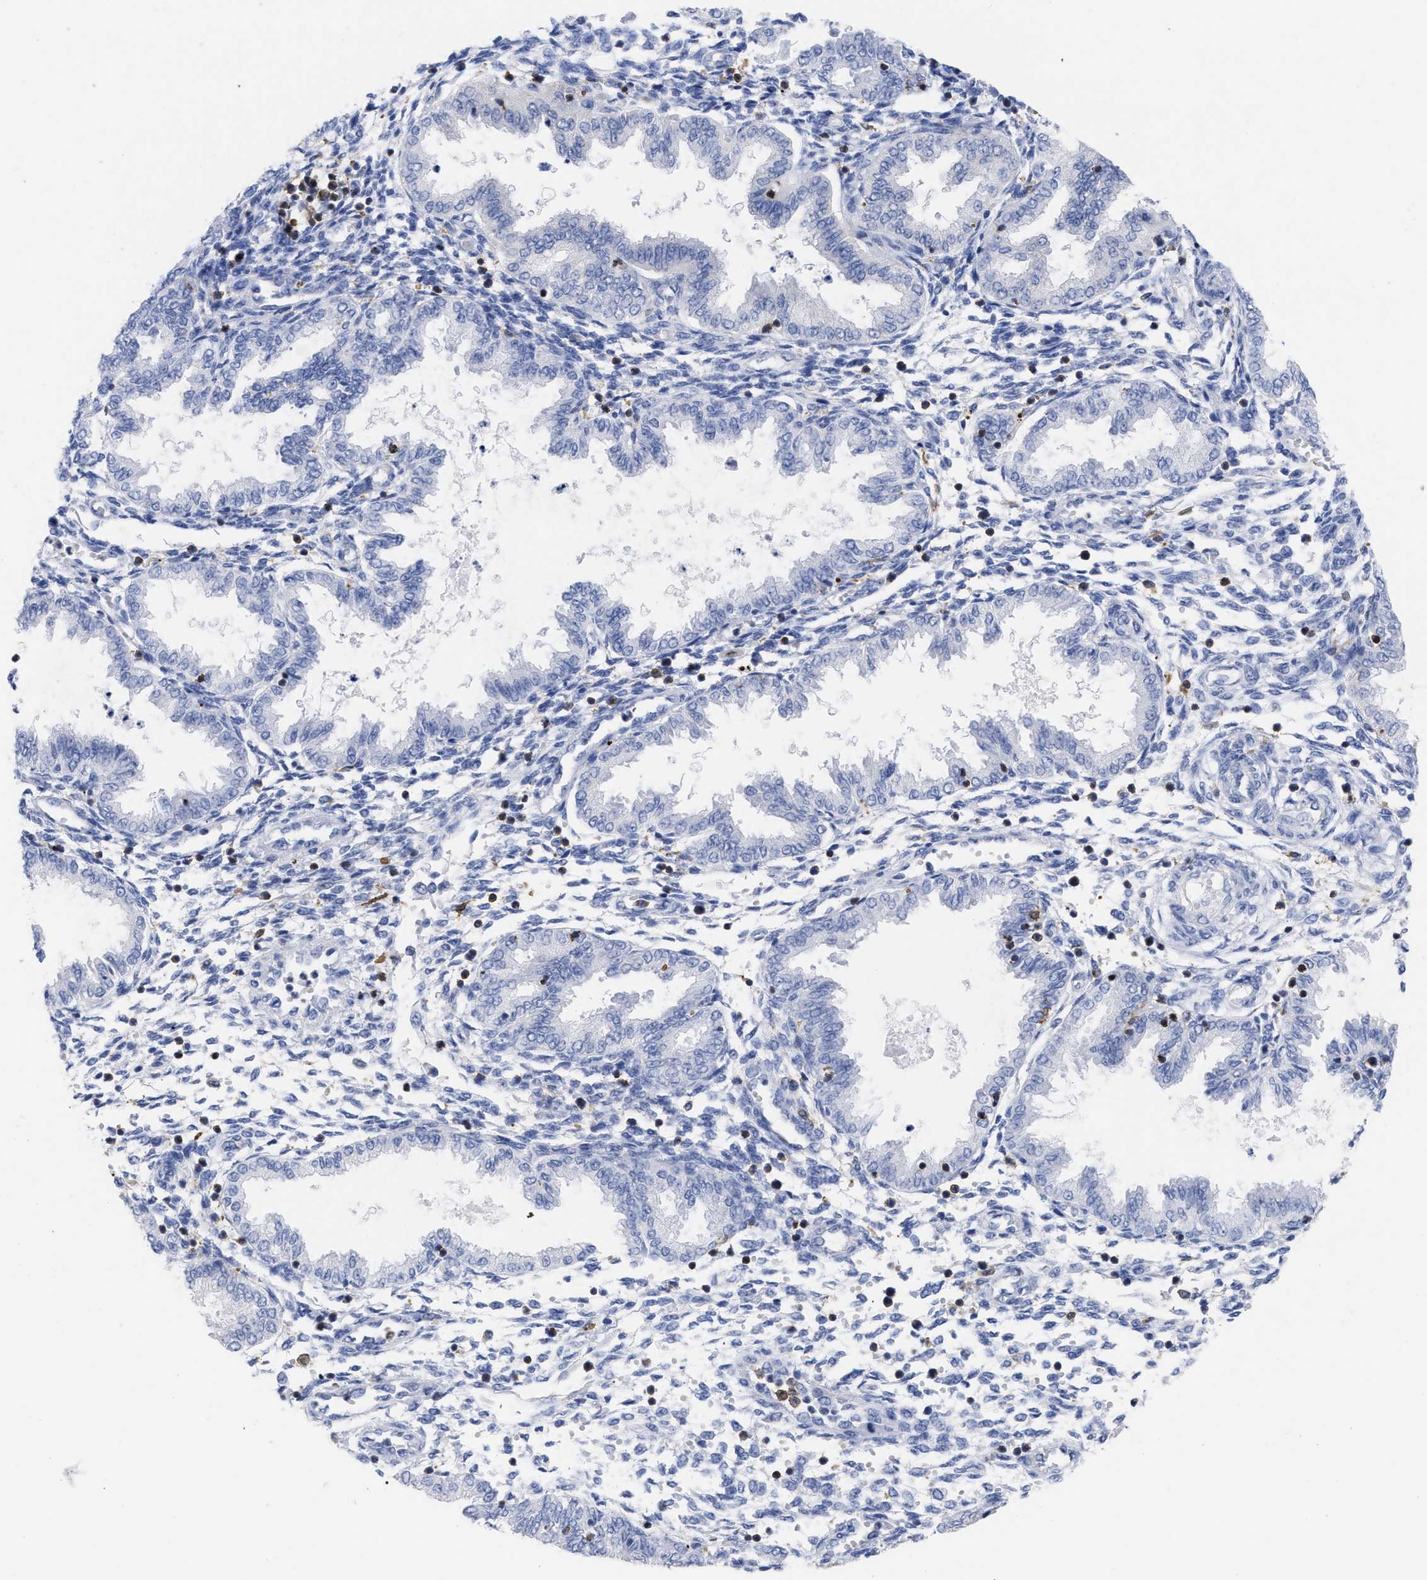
{"staining": {"intensity": "negative", "quantity": "none", "location": "none"}, "tissue": "endometrium", "cell_type": "Cells in endometrial stroma", "image_type": "normal", "snomed": [{"axis": "morphology", "description": "Normal tissue, NOS"}, {"axis": "topography", "description": "Endometrium"}], "caption": "This photomicrograph is of unremarkable endometrium stained with immunohistochemistry to label a protein in brown with the nuclei are counter-stained blue. There is no expression in cells in endometrial stroma. Nuclei are stained in blue.", "gene": "HCLS1", "patient": {"sex": "female", "age": 33}}